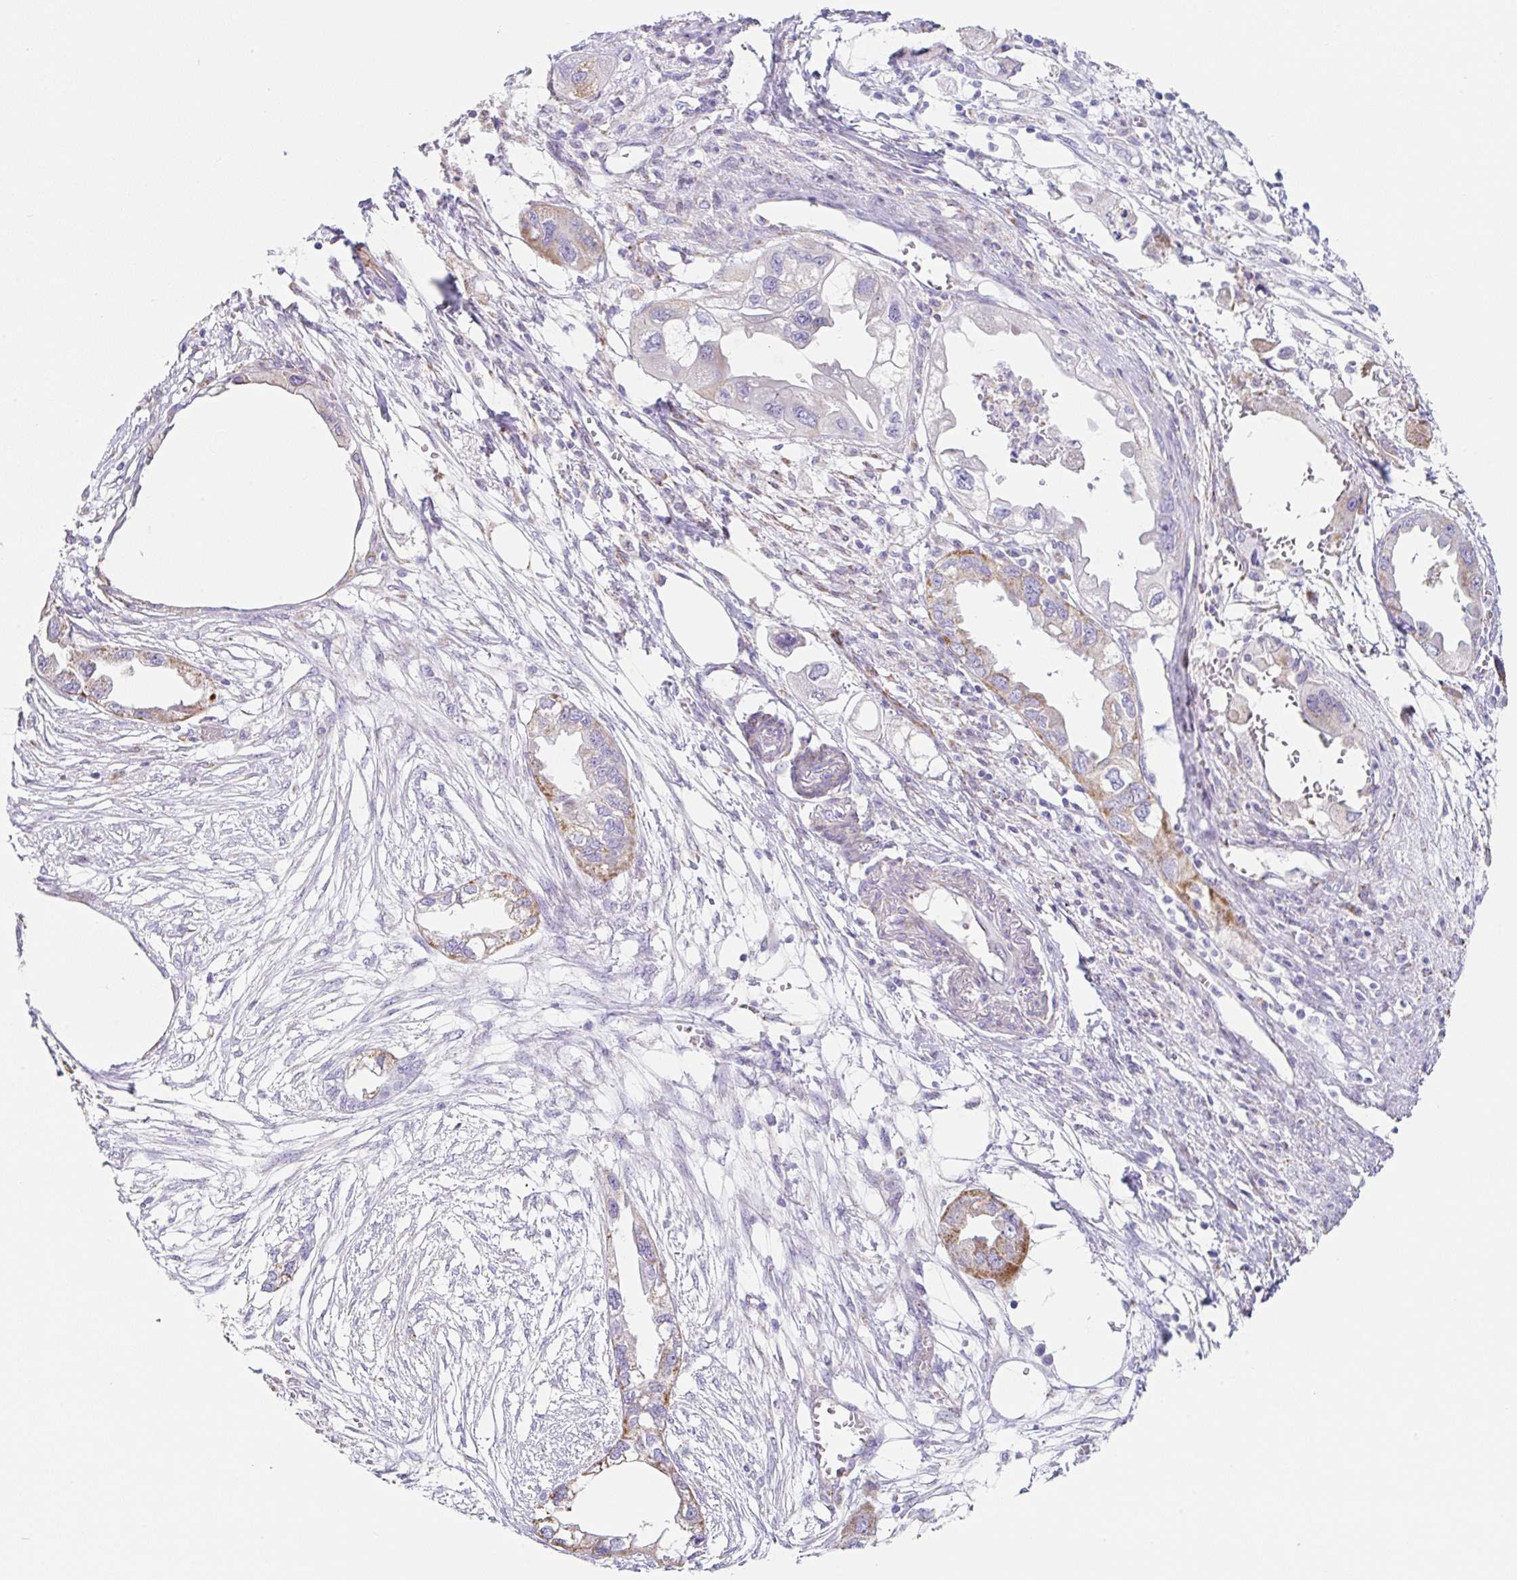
{"staining": {"intensity": "moderate", "quantity": "<25%", "location": "cytoplasmic/membranous"}, "tissue": "endometrial cancer", "cell_type": "Tumor cells", "image_type": "cancer", "snomed": [{"axis": "morphology", "description": "Adenocarcinoma, NOS"}, {"axis": "morphology", "description": "Adenocarcinoma, metastatic, NOS"}, {"axis": "topography", "description": "Adipose tissue"}, {"axis": "topography", "description": "Endometrium"}], "caption": "The photomicrograph displays a brown stain indicating the presence of a protein in the cytoplasmic/membranous of tumor cells in adenocarcinoma (endometrial). The staining was performed using DAB (3,3'-diaminobenzidine) to visualize the protein expression in brown, while the nuclei were stained in blue with hematoxylin (Magnification: 20x).", "gene": "DKK4", "patient": {"sex": "female", "age": 67}}